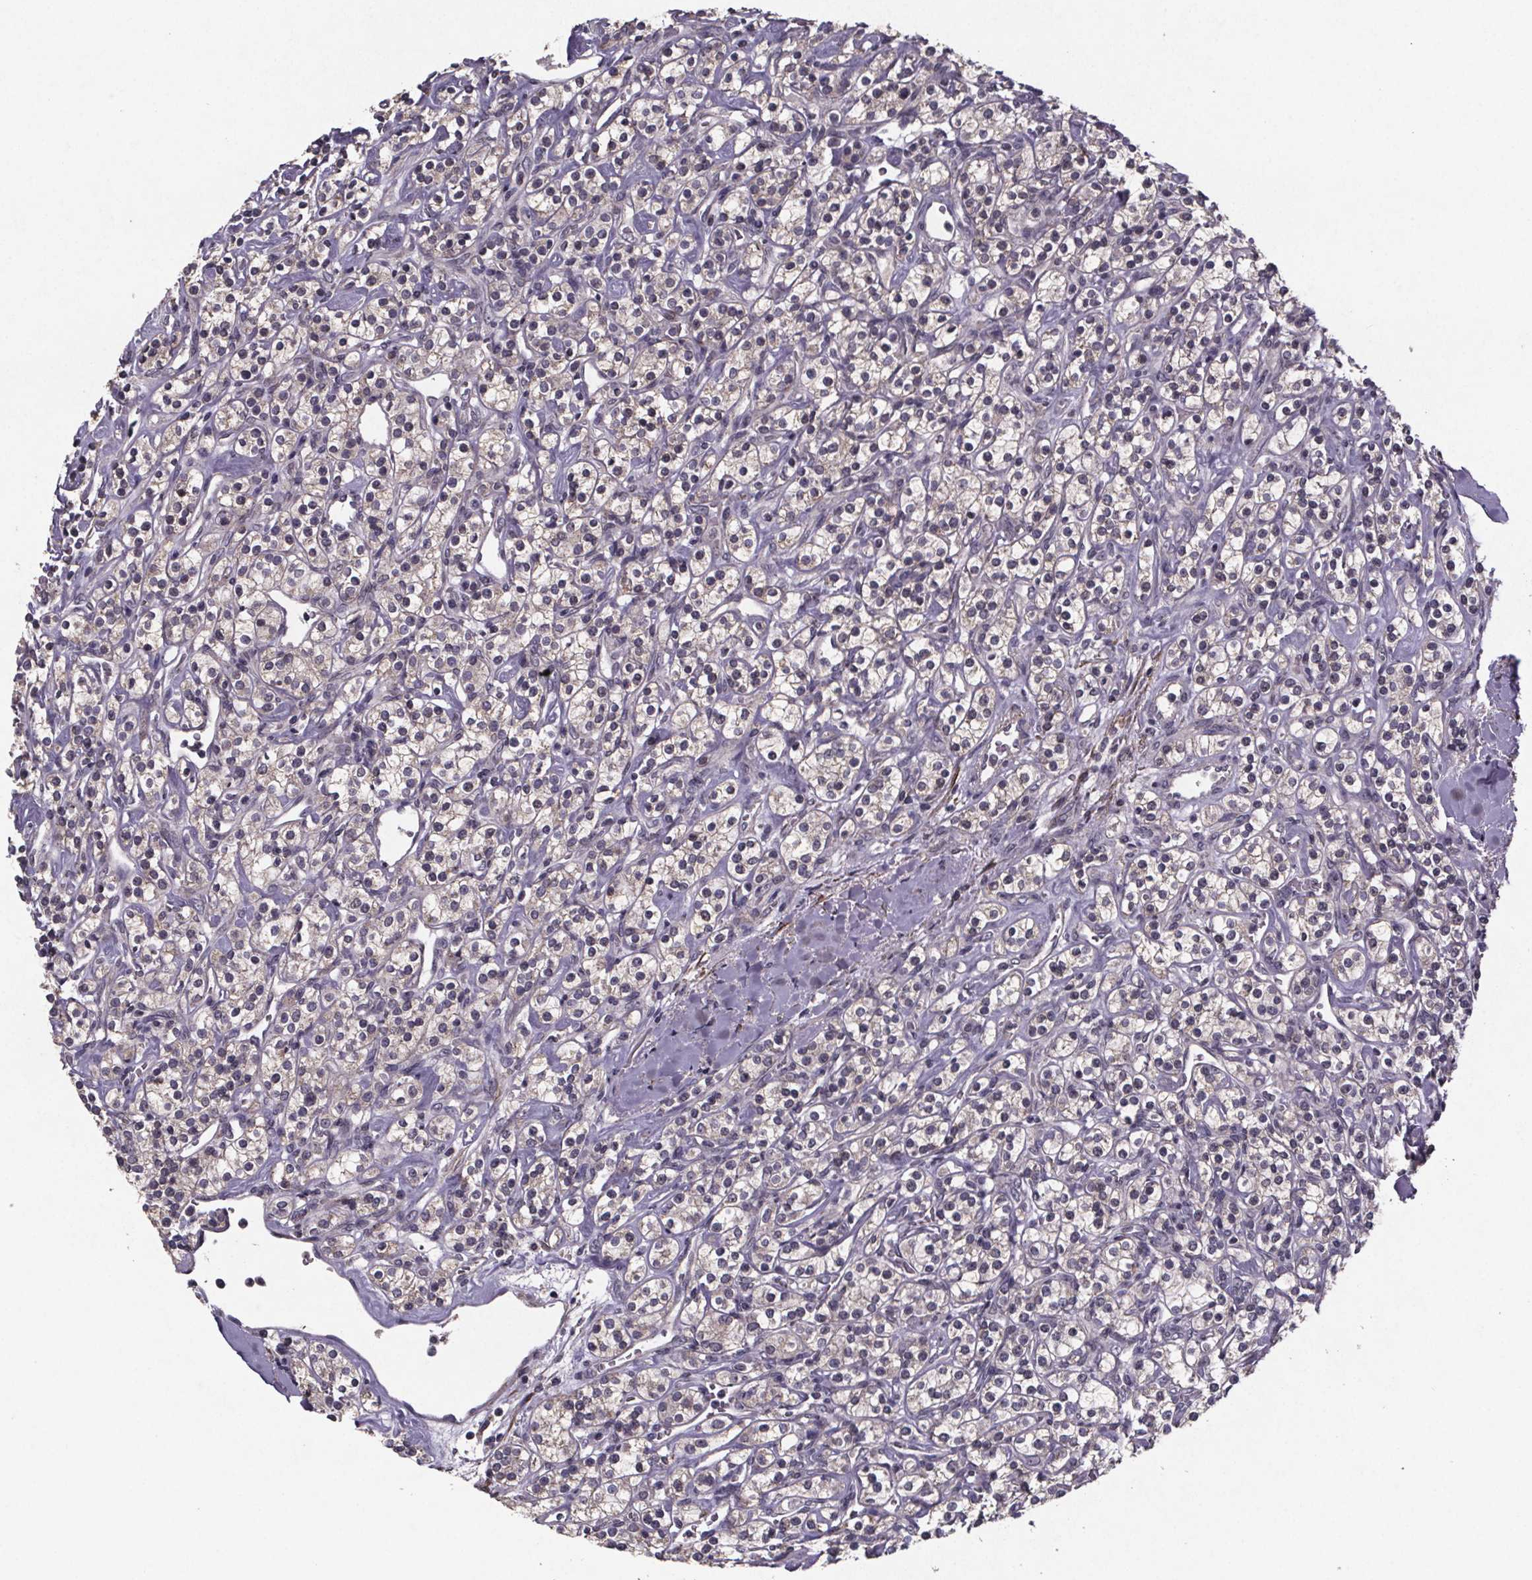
{"staining": {"intensity": "negative", "quantity": "none", "location": "none"}, "tissue": "renal cancer", "cell_type": "Tumor cells", "image_type": "cancer", "snomed": [{"axis": "morphology", "description": "Adenocarcinoma, NOS"}, {"axis": "topography", "description": "Kidney"}], "caption": "IHC of human renal cancer (adenocarcinoma) demonstrates no positivity in tumor cells.", "gene": "PALLD", "patient": {"sex": "male", "age": 77}}